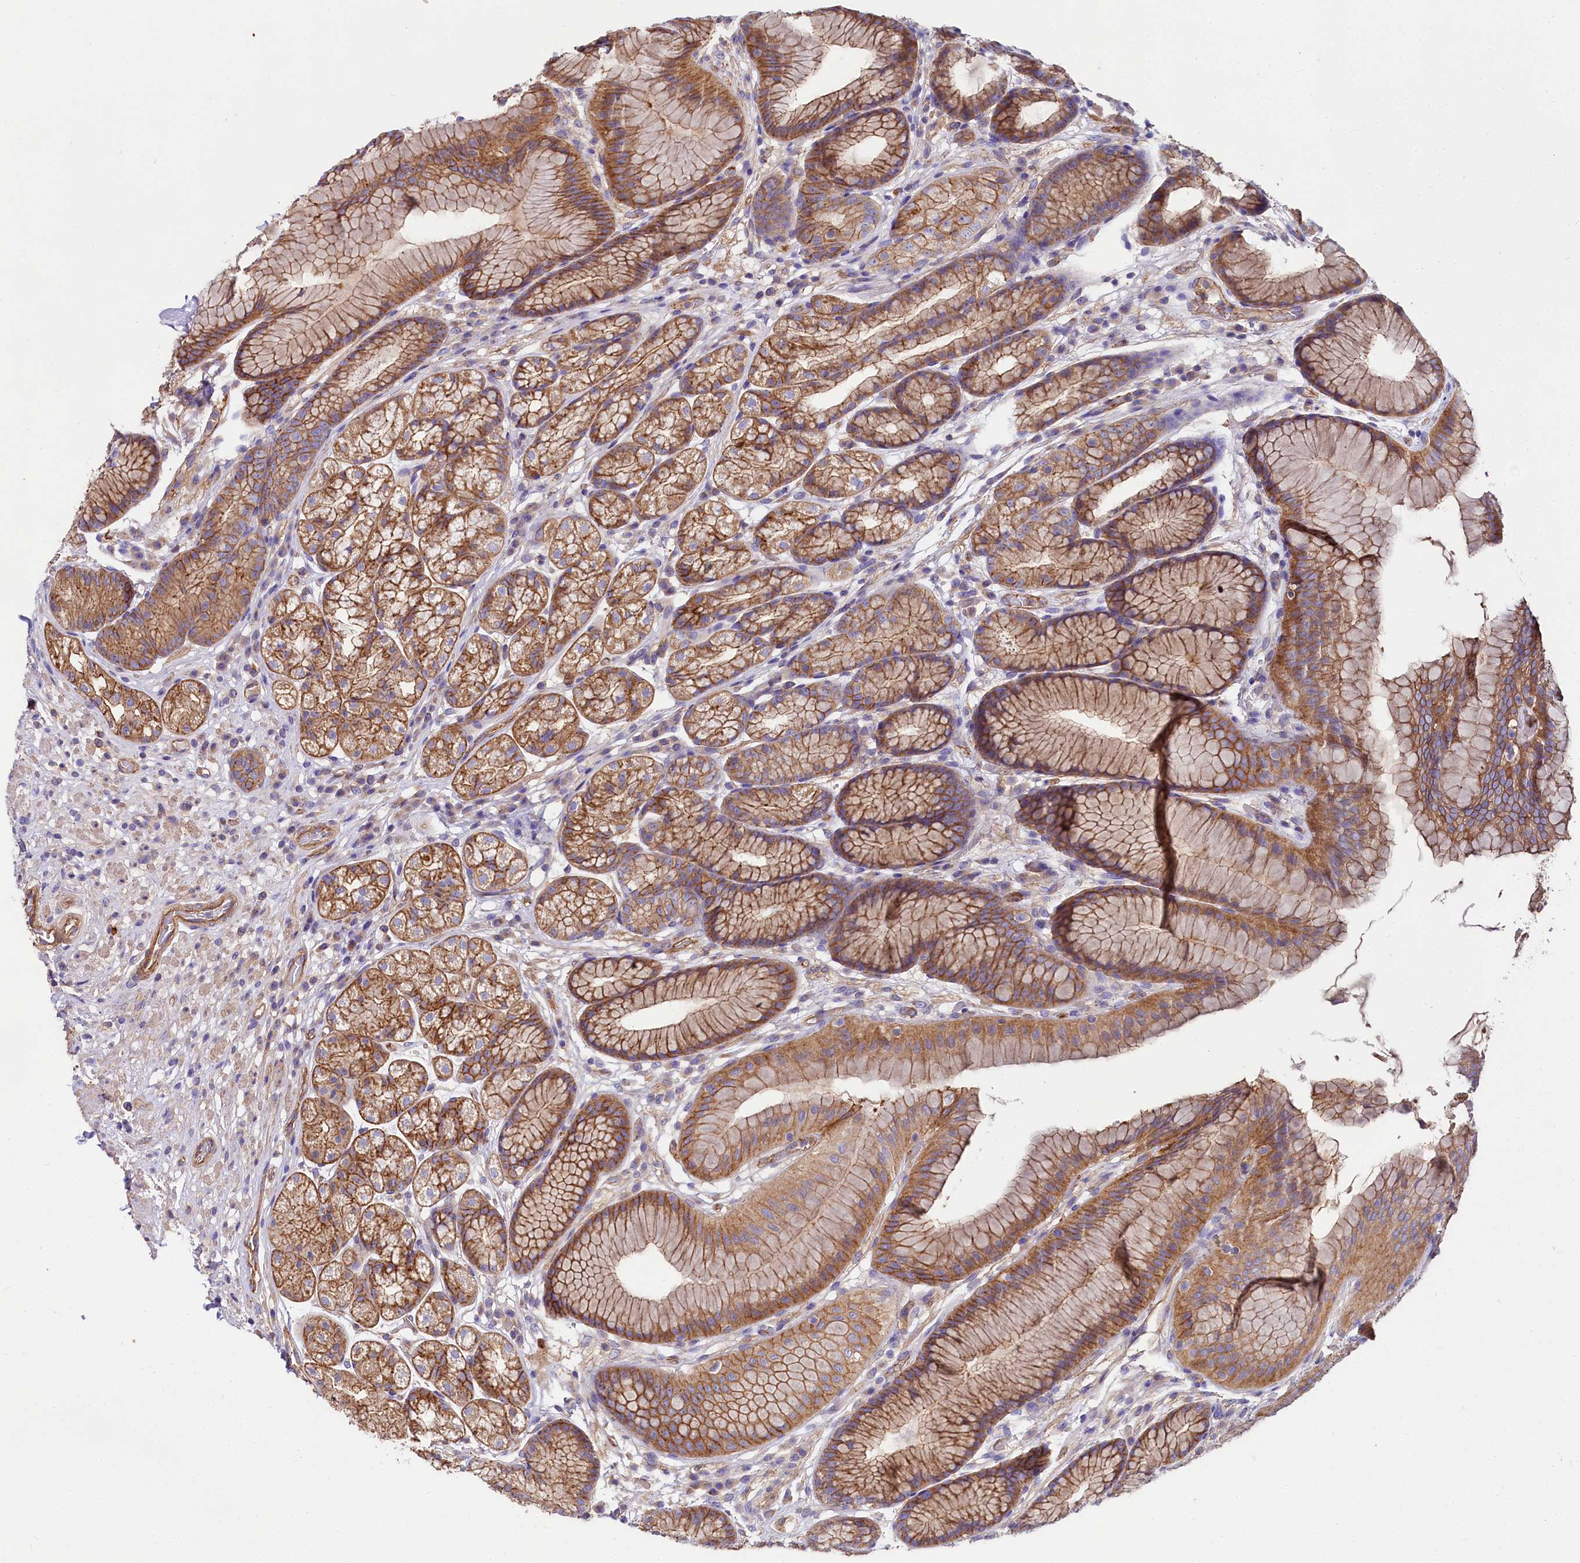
{"staining": {"intensity": "moderate", "quantity": ">75%", "location": "cytoplasmic/membranous"}, "tissue": "stomach", "cell_type": "Glandular cells", "image_type": "normal", "snomed": [{"axis": "morphology", "description": "Normal tissue, NOS"}, {"axis": "topography", "description": "Stomach"}], "caption": "Immunohistochemistry (IHC) (DAB (3,3'-diaminobenzidine)) staining of benign human stomach exhibits moderate cytoplasmic/membranous protein staining in about >75% of glandular cells.", "gene": "FCHSD2", "patient": {"sex": "male", "age": 57}}